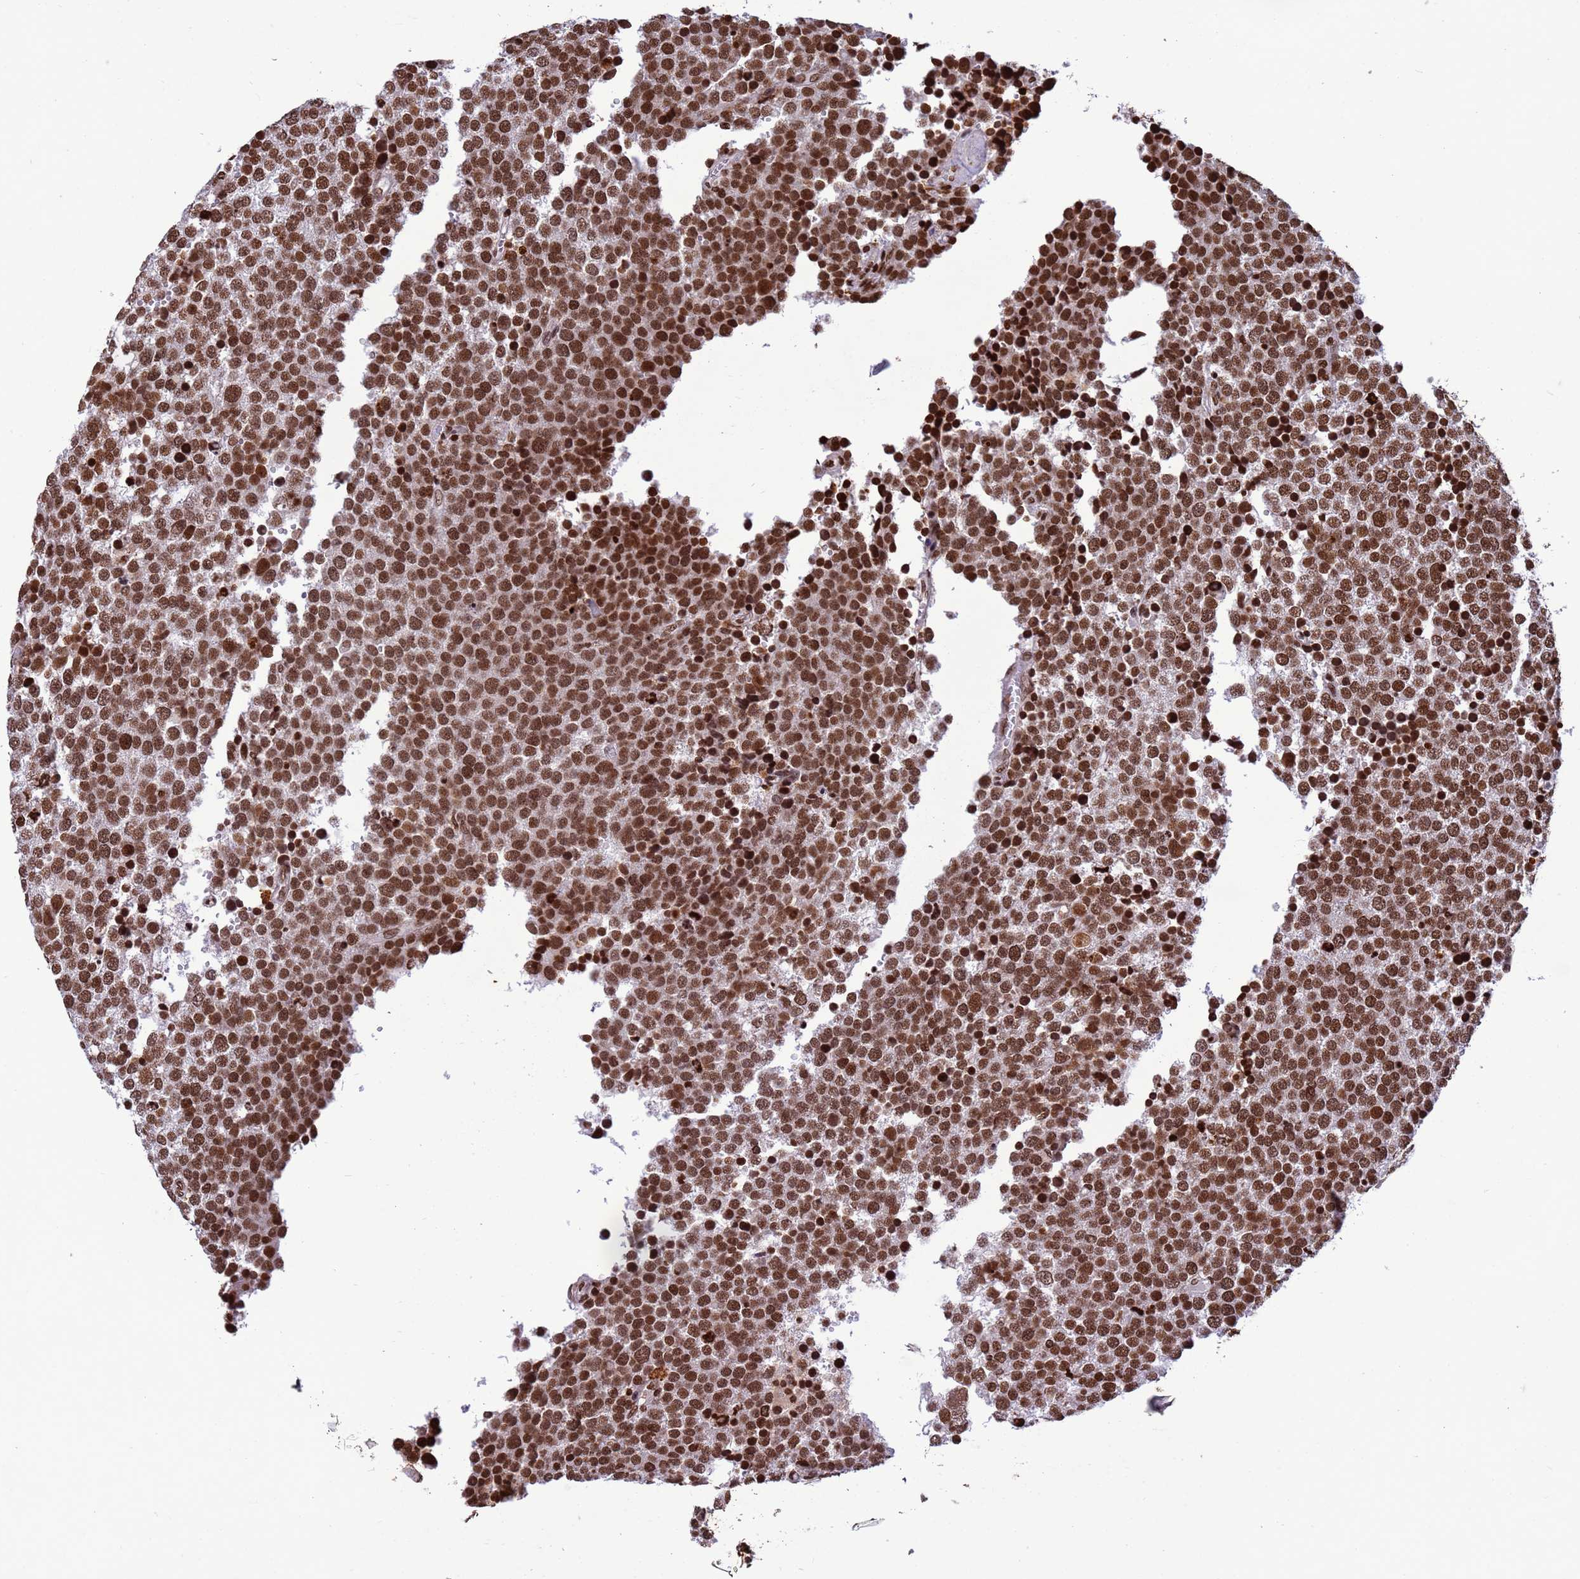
{"staining": {"intensity": "strong", "quantity": ">75%", "location": "nuclear"}, "tissue": "testis cancer", "cell_type": "Tumor cells", "image_type": "cancer", "snomed": [{"axis": "morphology", "description": "Seminoma, NOS"}, {"axis": "topography", "description": "Testis"}], "caption": "IHC (DAB) staining of seminoma (testis) shows strong nuclear protein expression in approximately >75% of tumor cells.", "gene": "H3-3B", "patient": {"sex": "male", "age": 71}}